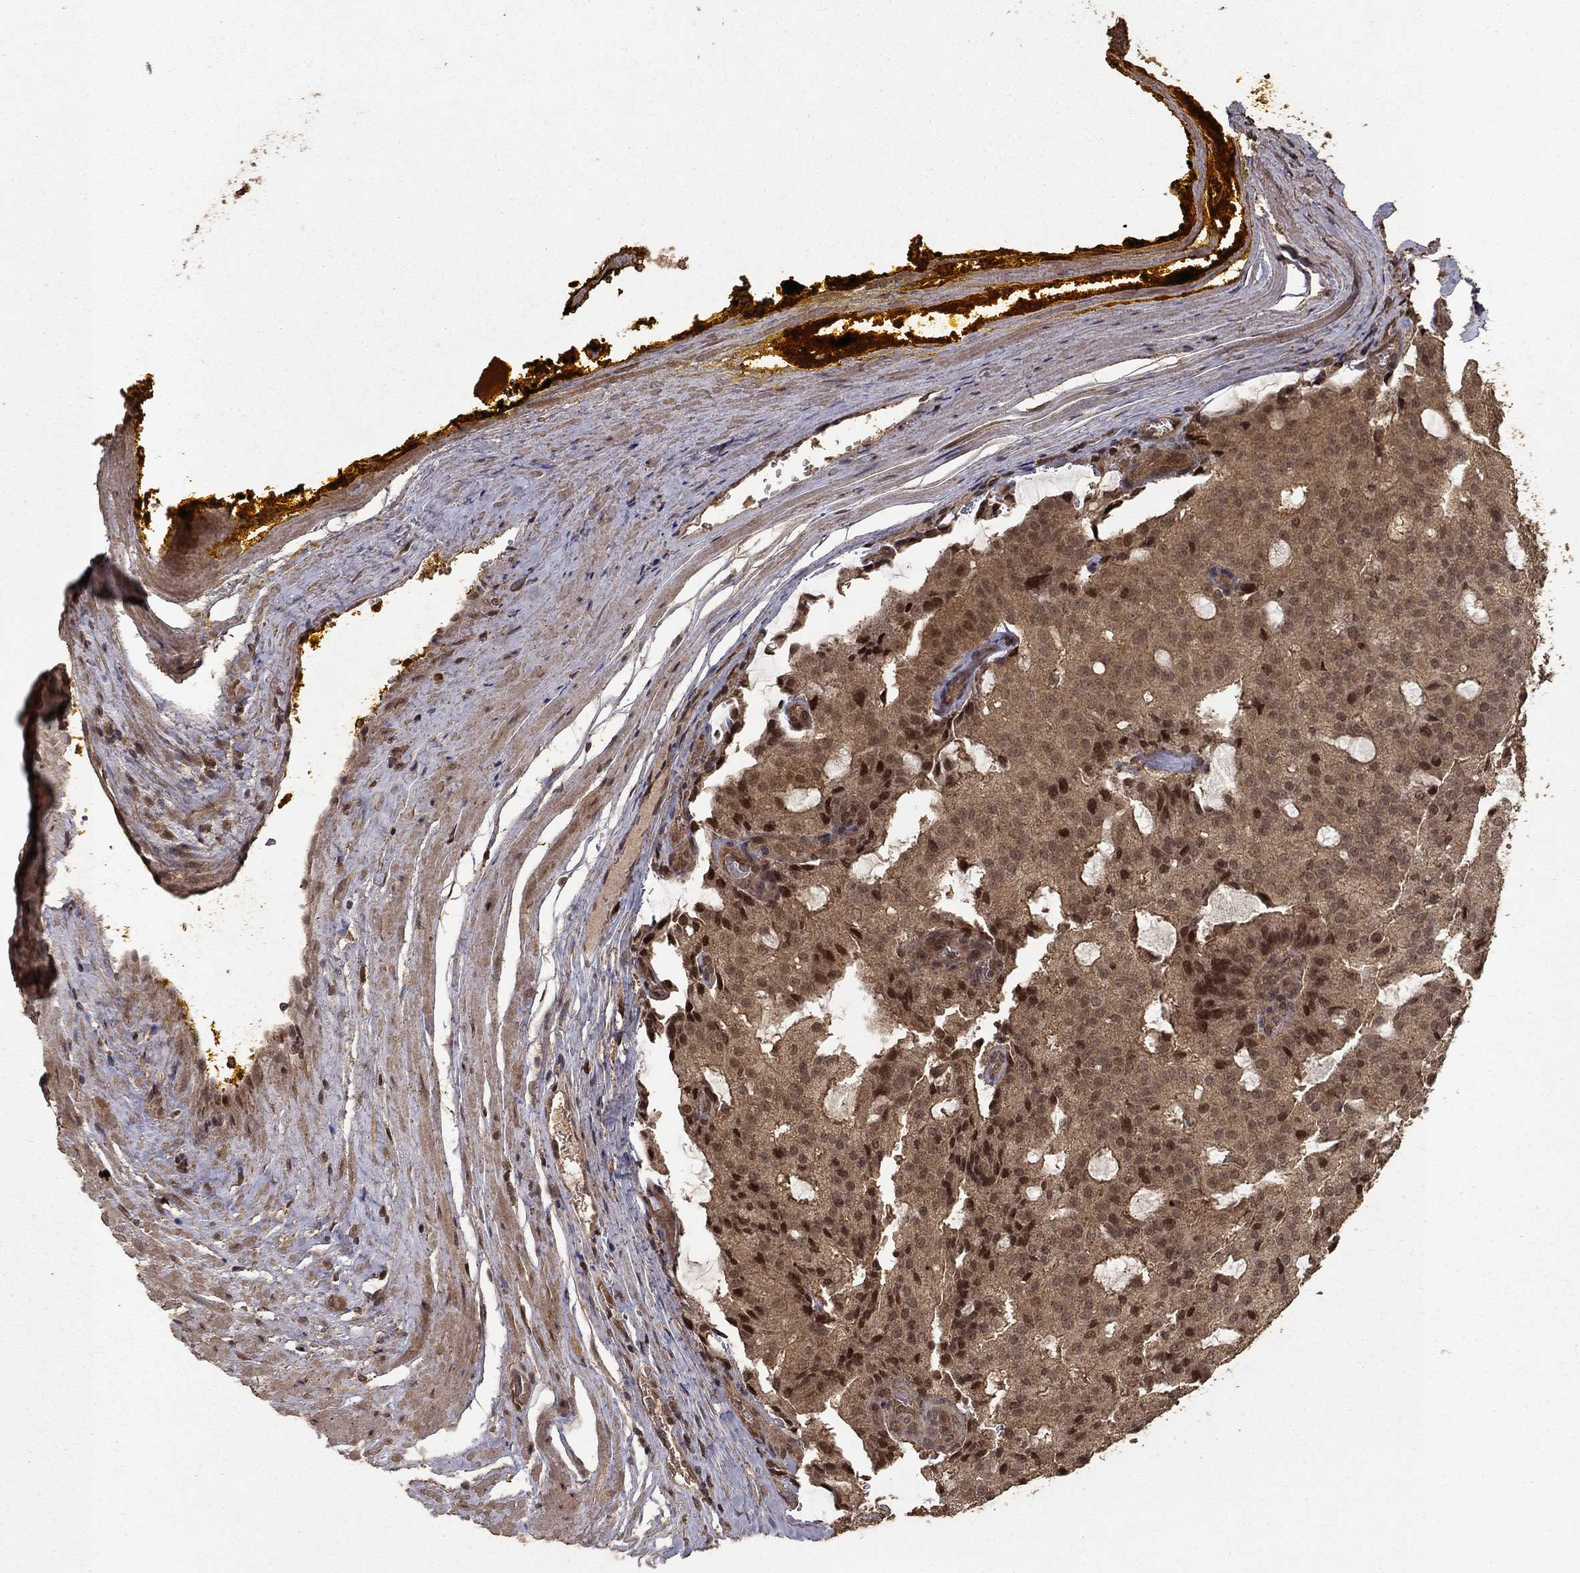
{"staining": {"intensity": "moderate", "quantity": ">75%", "location": "cytoplasmic/membranous,nuclear"}, "tissue": "prostate cancer", "cell_type": "Tumor cells", "image_type": "cancer", "snomed": [{"axis": "morphology", "description": "Adenocarcinoma, NOS"}, {"axis": "topography", "description": "Prostate and seminal vesicle, NOS"}, {"axis": "topography", "description": "Prostate"}], "caption": "Immunohistochemistry of prostate cancer (adenocarcinoma) reveals medium levels of moderate cytoplasmic/membranous and nuclear expression in approximately >75% of tumor cells. (IHC, brightfield microscopy, high magnification).", "gene": "PRDM1", "patient": {"sex": "male", "age": 67}}